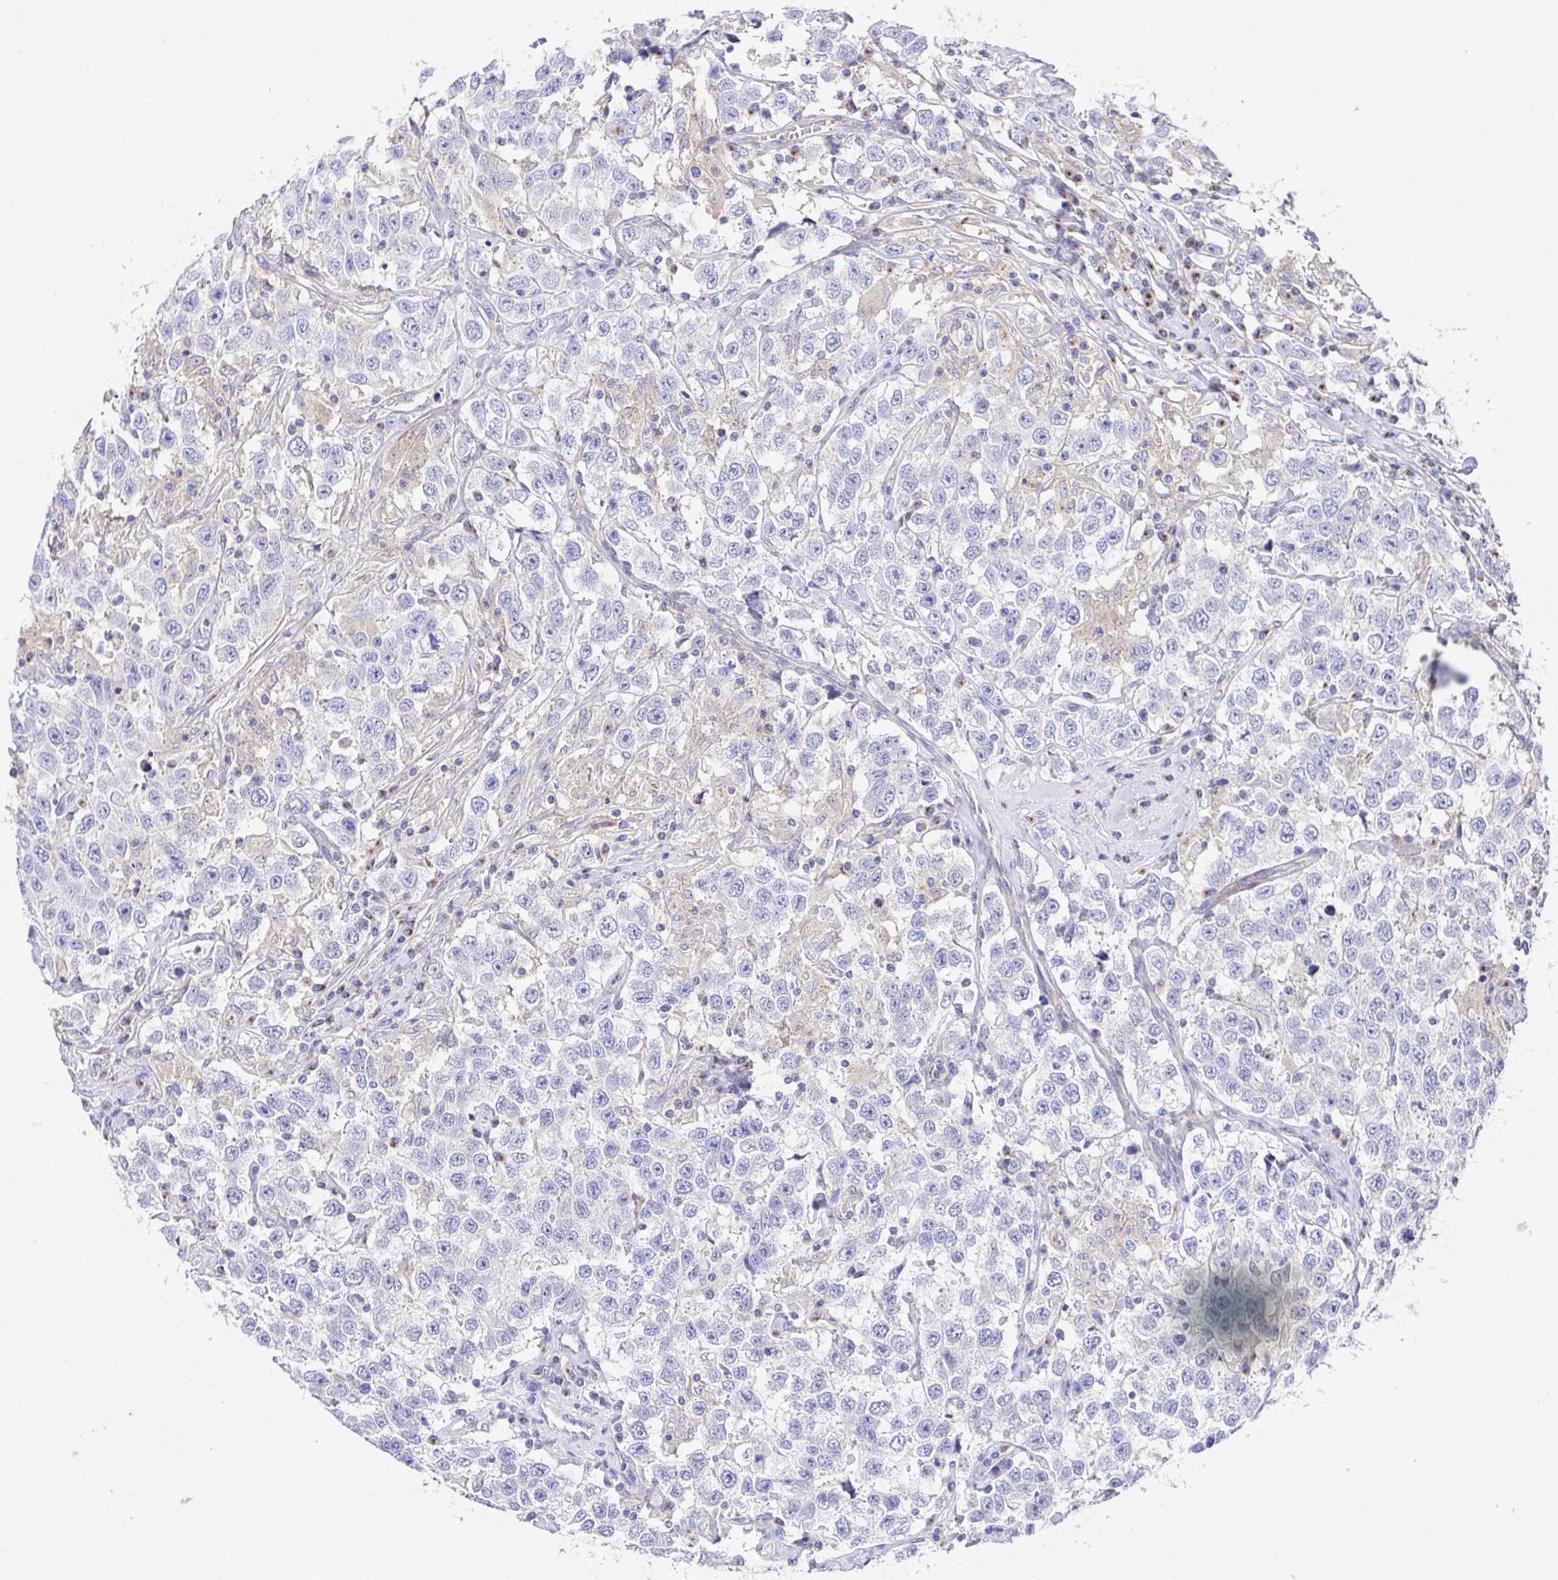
{"staining": {"intensity": "negative", "quantity": "none", "location": "none"}, "tissue": "testis cancer", "cell_type": "Tumor cells", "image_type": "cancer", "snomed": [{"axis": "morphology", "description": "Seminoma, NOS"}, {"axis": "topography", "description": "Testis"}], "caption": "The micrograph shows no staining of tumor cells in seminoma (testis). (DAB (3,3'-diaminobenzidine) immunohistochemistry with hematoxylin counter stain).", "gene": "GOLGA1", "patient": {"sex": "male", "age": 41}}